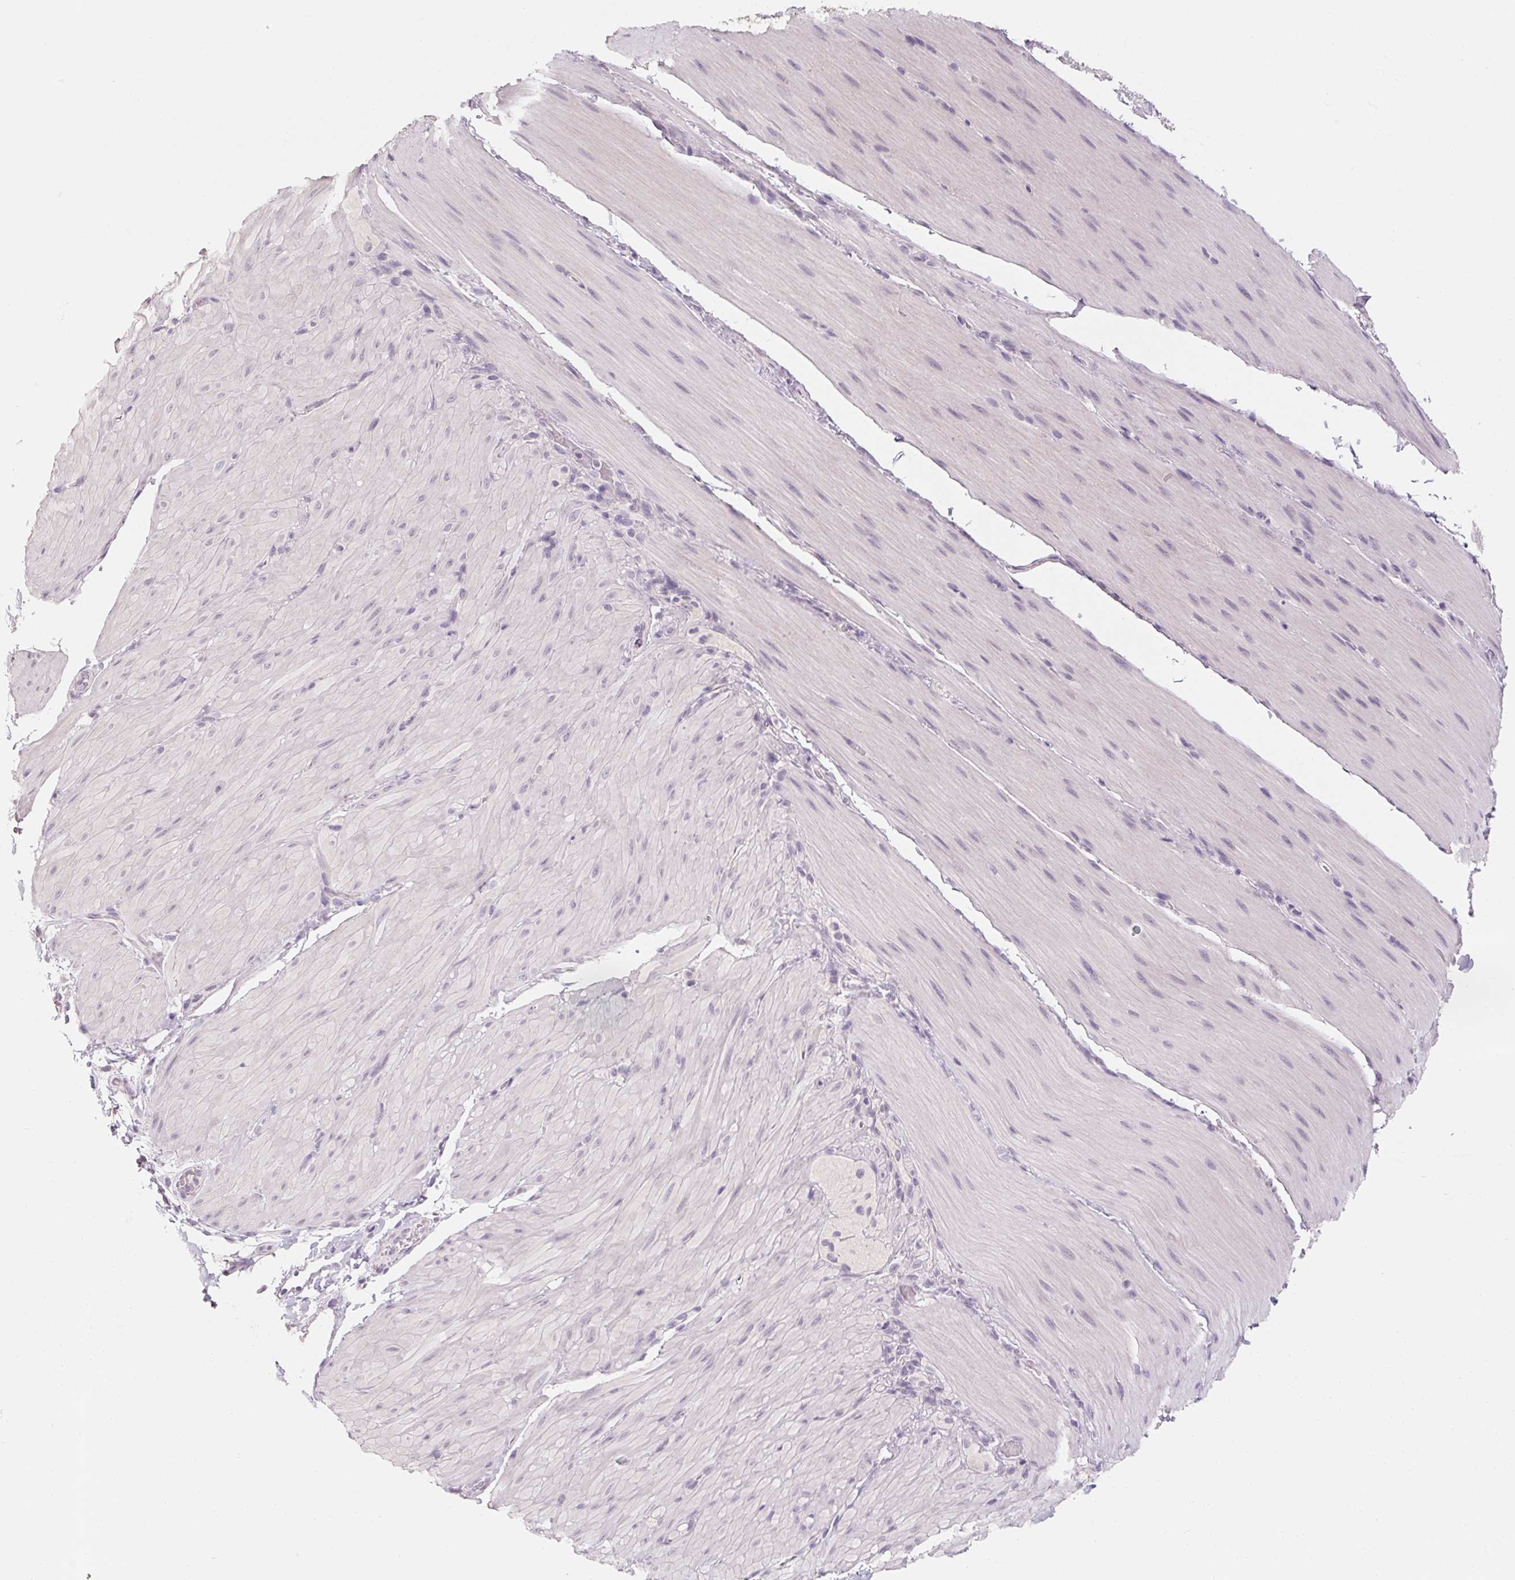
{"staining": {"intensity": "negative", "quantity": "none", "location": "none"}, "tissue": "smooth muscle", "cell_type": "Smooth muscle cells", "image_type": "normal", "snomed": [{"axis": "morphology", "description": "Normal tissue, NOS"}, {"axis": "topography", "description": "Smooth muscle"}, {"axis": "topography", "description": "Colon"}], "caption": "This is a image of IHC staining of normal smooth muscle, which shows no staining in smooth muscle cells.", "gene": "CAPZA3", "patient": {"sex": "male", "age": 73}}